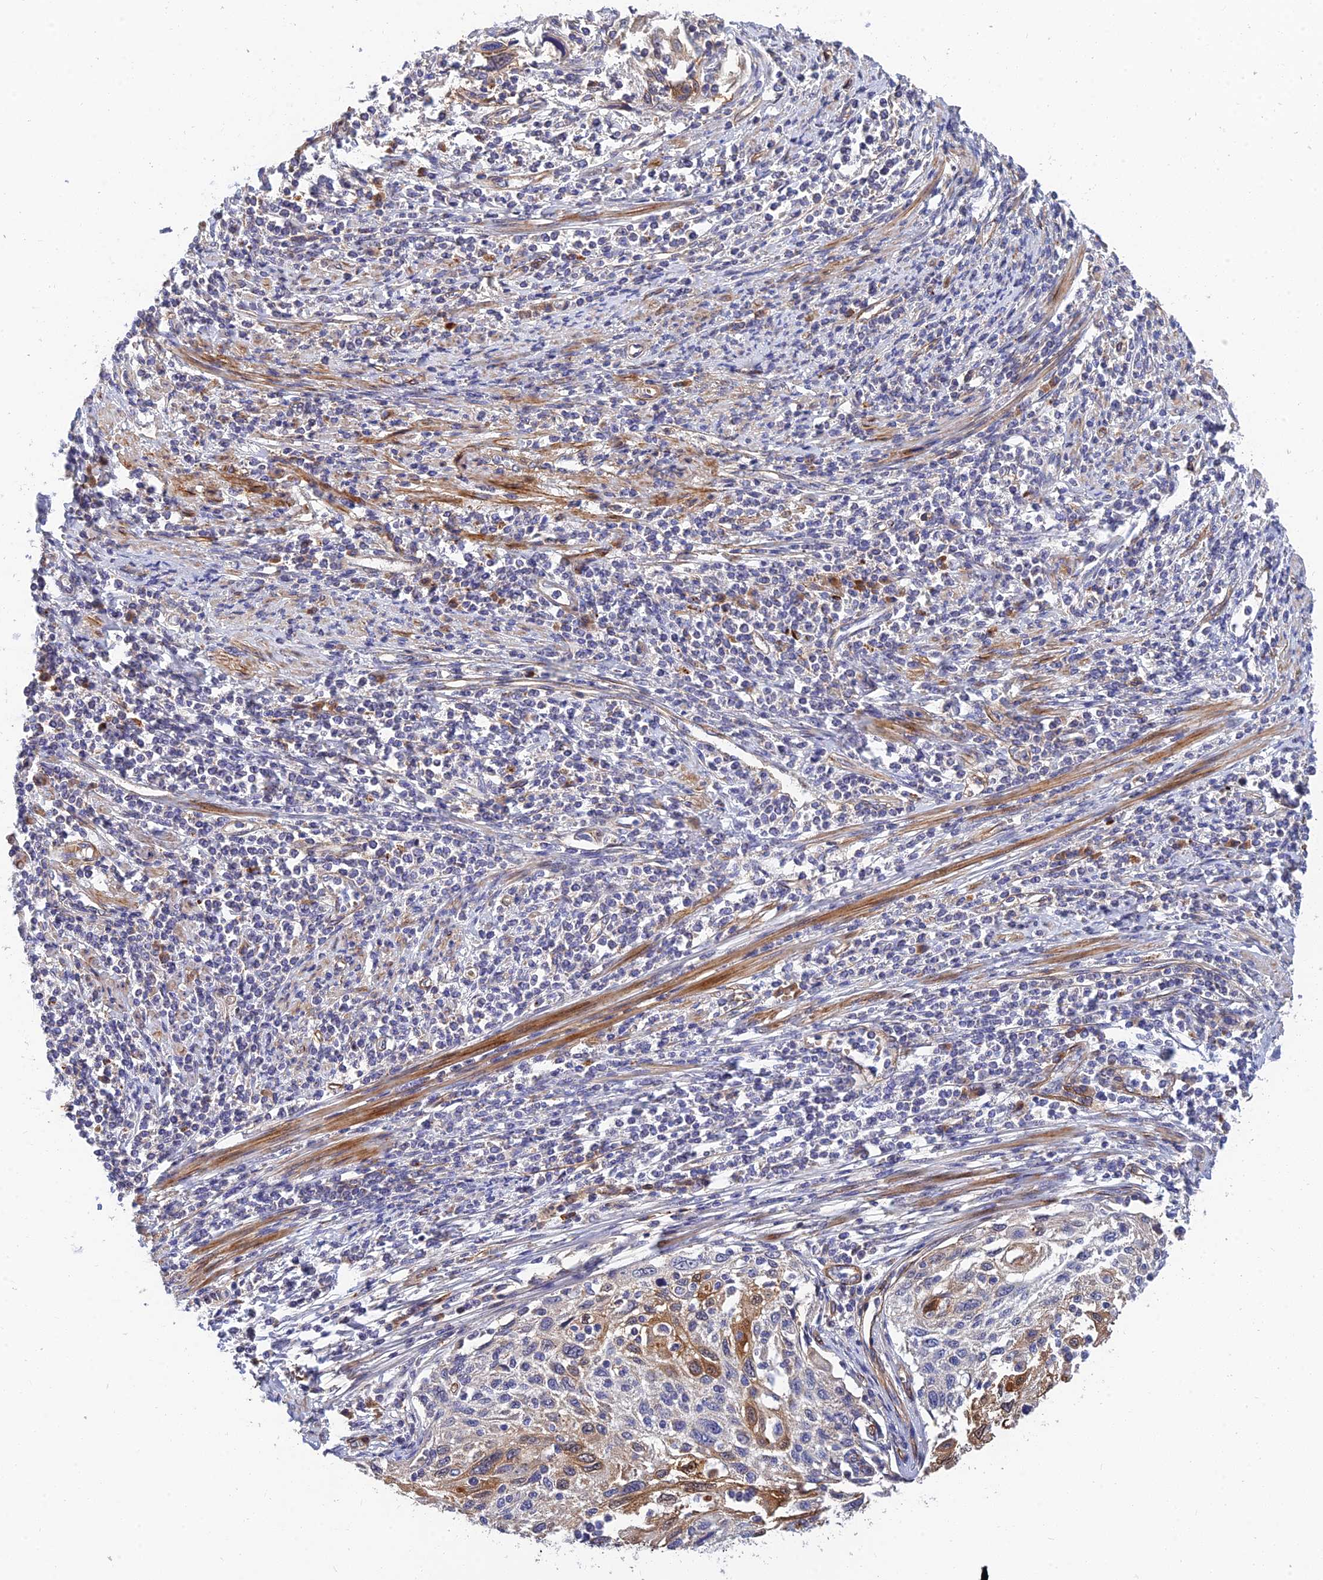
{"staining": {"intensity": "moderate", "quantity": "<25%", "location": "cytoplasmic/membranous"}, "tissue": "cervical cancer", "cell_type": "Tumor cells", "image_type": "cancer", "snomed": [{"axis": "morphology", "description": "Squamous cell carcinoma, NOS"}, {"axis": "topography", "description": "Cervix"}], "caption": "Moderate cytoplasmic/membranous expression for a protein is appreciated in approximately <25% of tumor cells of cervical squamous cell carcinoma using IHC.", "gene": "MRPL35", "patient": {"sex": "female", "age": 70}}